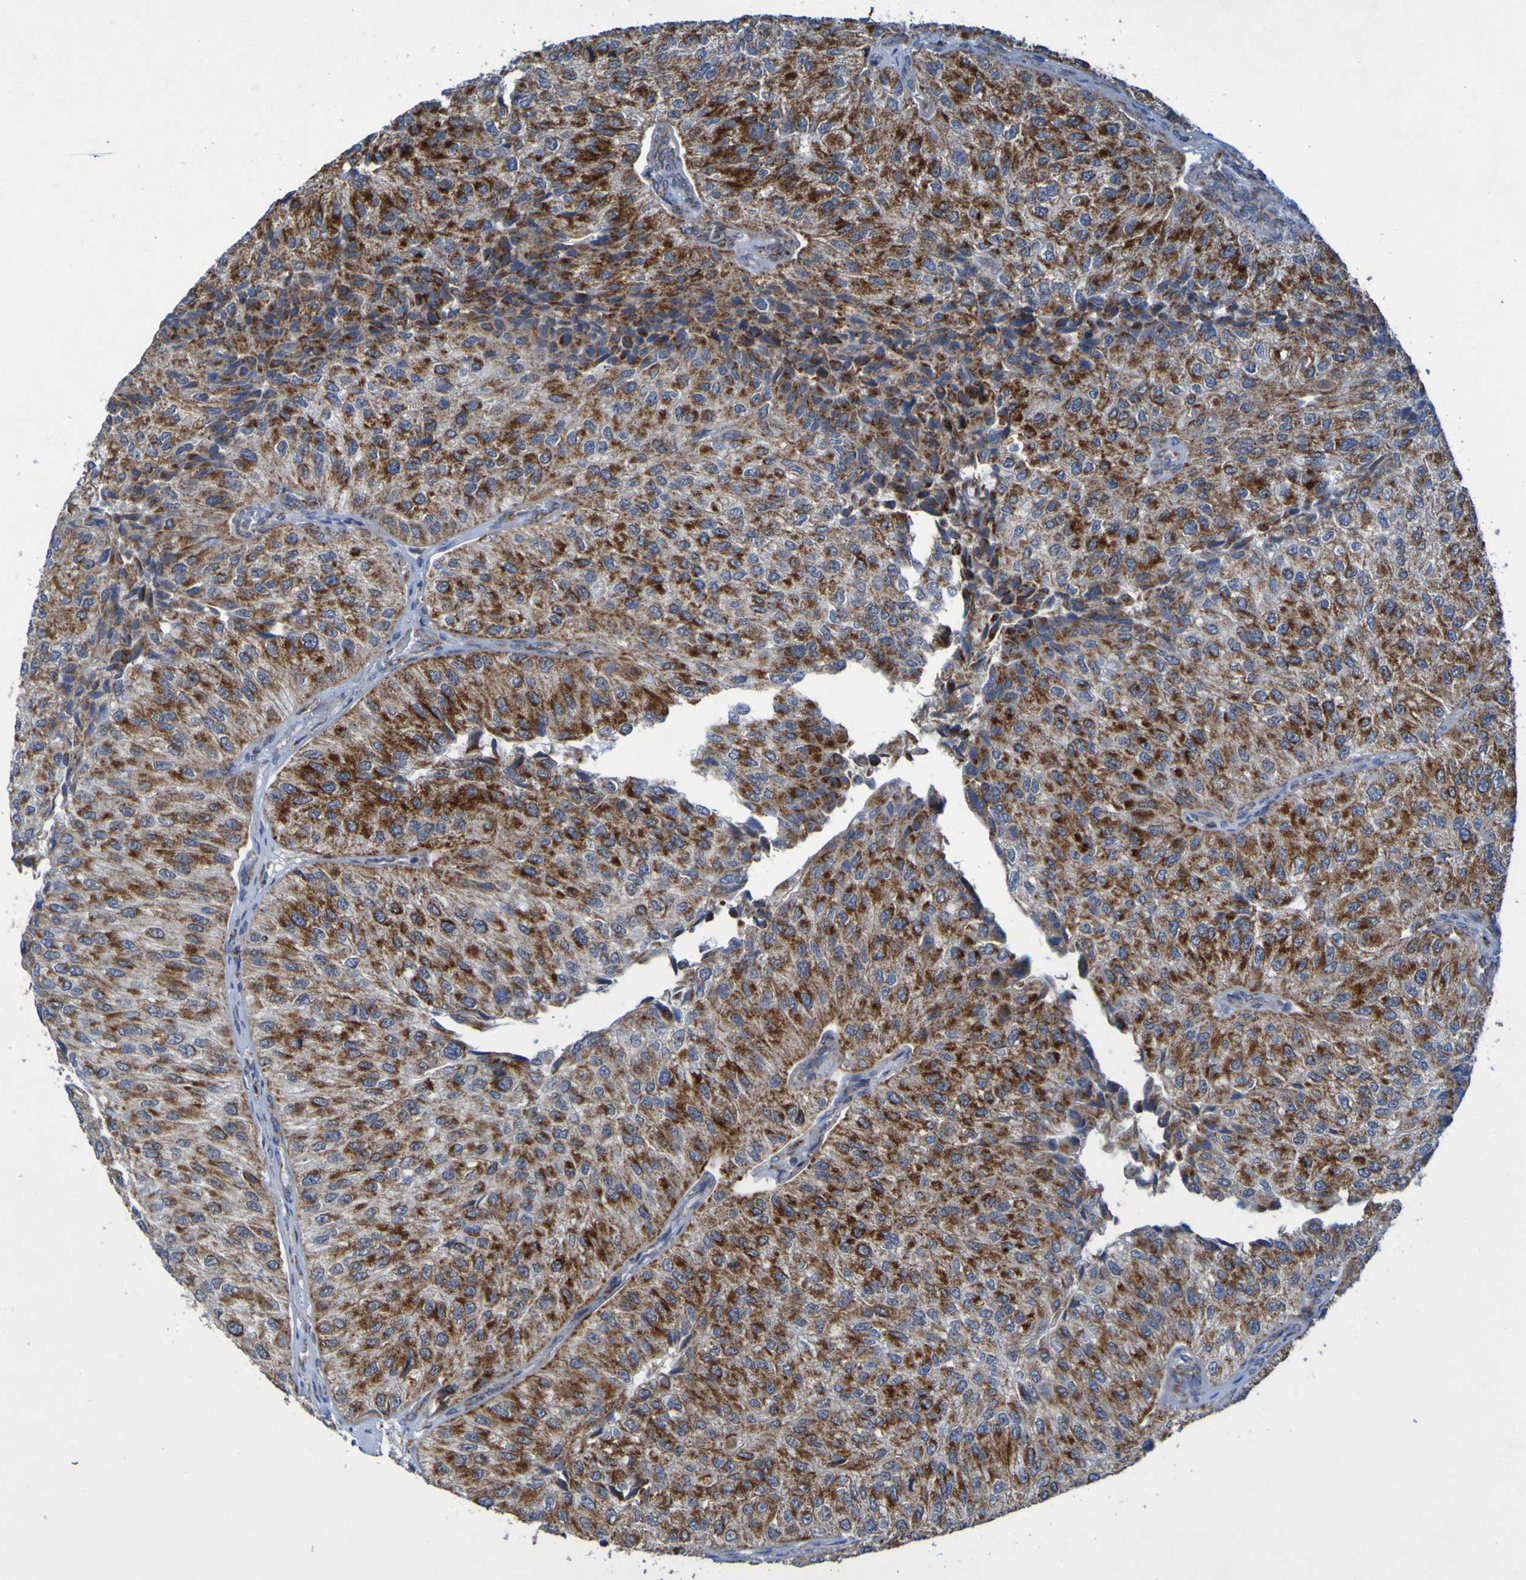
{"staining": {"intensity": "strong", "quantity": ">75%", "location": "cytoplasmic/membranous"}, "tissue": "urothelial cancer", "cell_type": "Tumor cells", "image_type": "cancer", "snomed": [{"axis": "morphology", "description": "Urothelial carcinoma, High grade"}, {"axis": "topography", "description": "Kidney"}, {"axis": "topography", "description": "Urinary bladder"}], "caption": "IHC of urothelial cancer exhibits high levels of strong cytoplasmic/membranous staining in about >75% of tumor cells. Nuclei are stained in blue.", "gene": "CCDC51", "patient": {"sex": "male", "age": 77}}